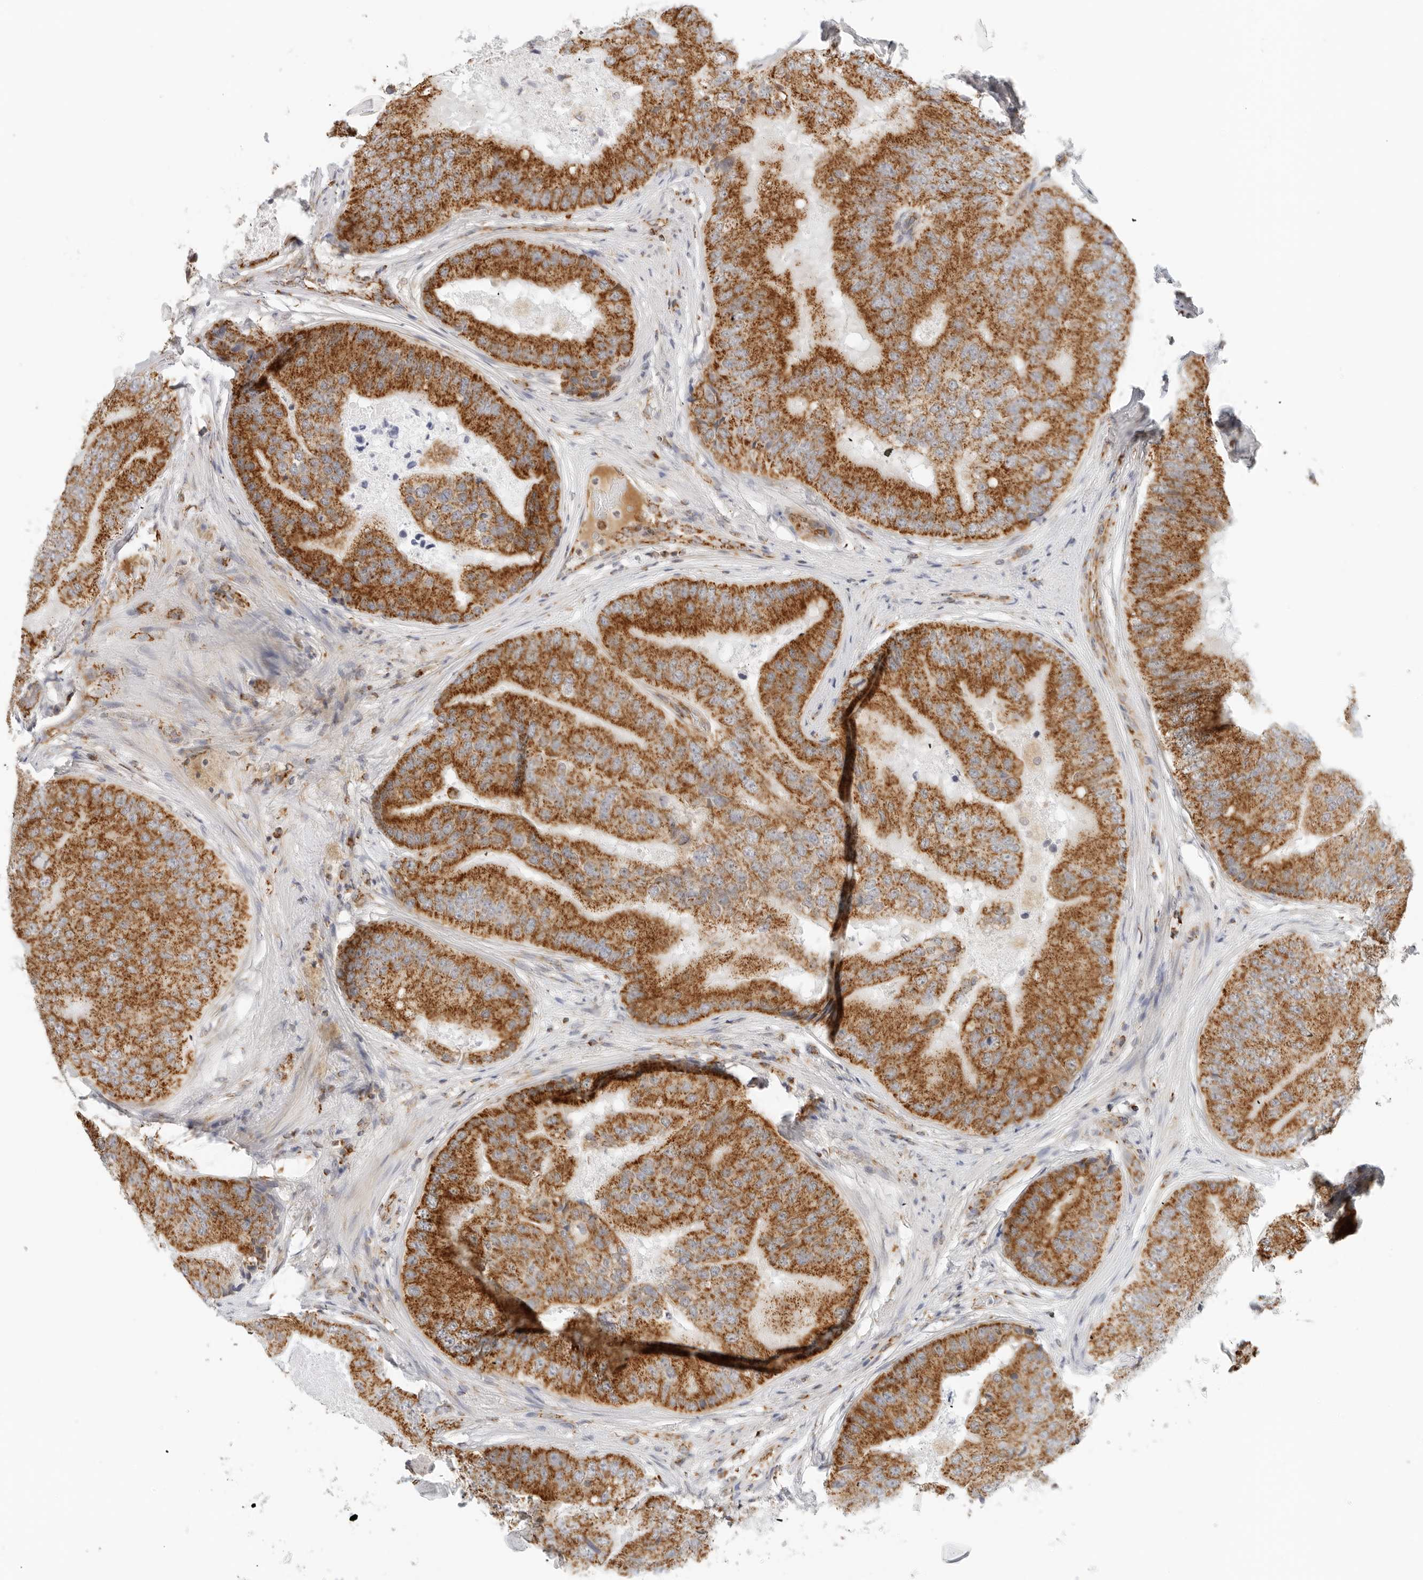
{"staining": {"intensity": "strong", "quantity": ">75%", "location": "cytoplasmic/membranous"}, "tissue": "prostate cancer", "cell_type": "Tumor cells", "image_type": "cancer", "snomed": [{"axis": "morphology", "description": "Adenocarcinoma, High grade"}, {"axis": "topography", "description": "Prostate"}], "caption": "High-grade adenocarcinoma (prostate) stained with IHC exhibits strong cytoplasmic/membranous positivity in approximately >75% of tumor cells. The staining was performed using DAB, with brown indicating positive protein expression. Nuclei are stained blue with hematoxylin.", "gene": "RC3H1", "patient": {"sex": "male", "age": 70}}